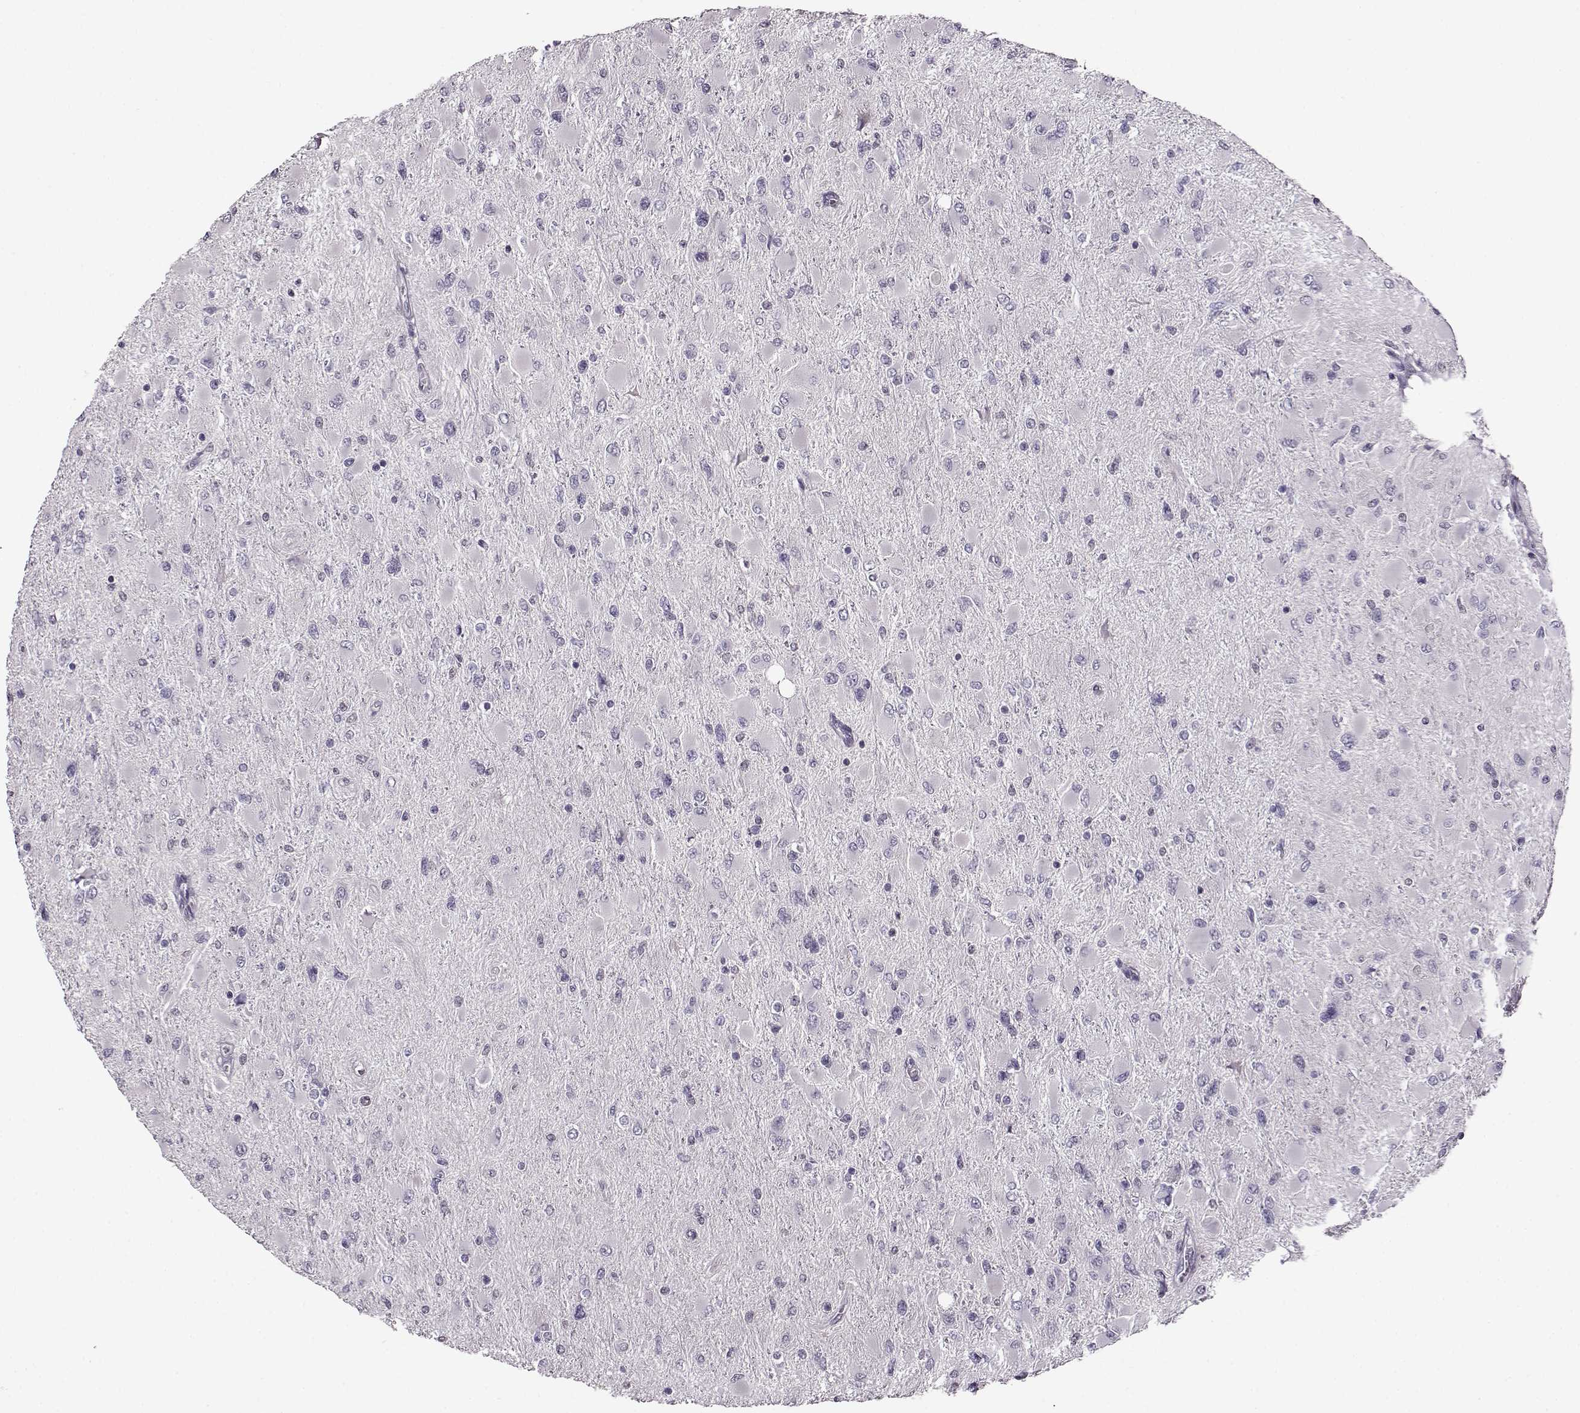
{"staining": {"intensity": "negative", "quantity": "none", "location": "none"}, "tissue": "glioma", "cell_type": "Tumor cells", "image_type": "cancer", "snomed": [{"axis": "morphology", "description": "Glioma, malignant, High grade"}, {"axis": "topography", "description": "Cerebral cortex"}], "caption": "Immunohistochemistry of human glioma displays no positivity in tumor cells.", "gene": "RP1L1", "patient": {"sex": "female", "age": 36}}